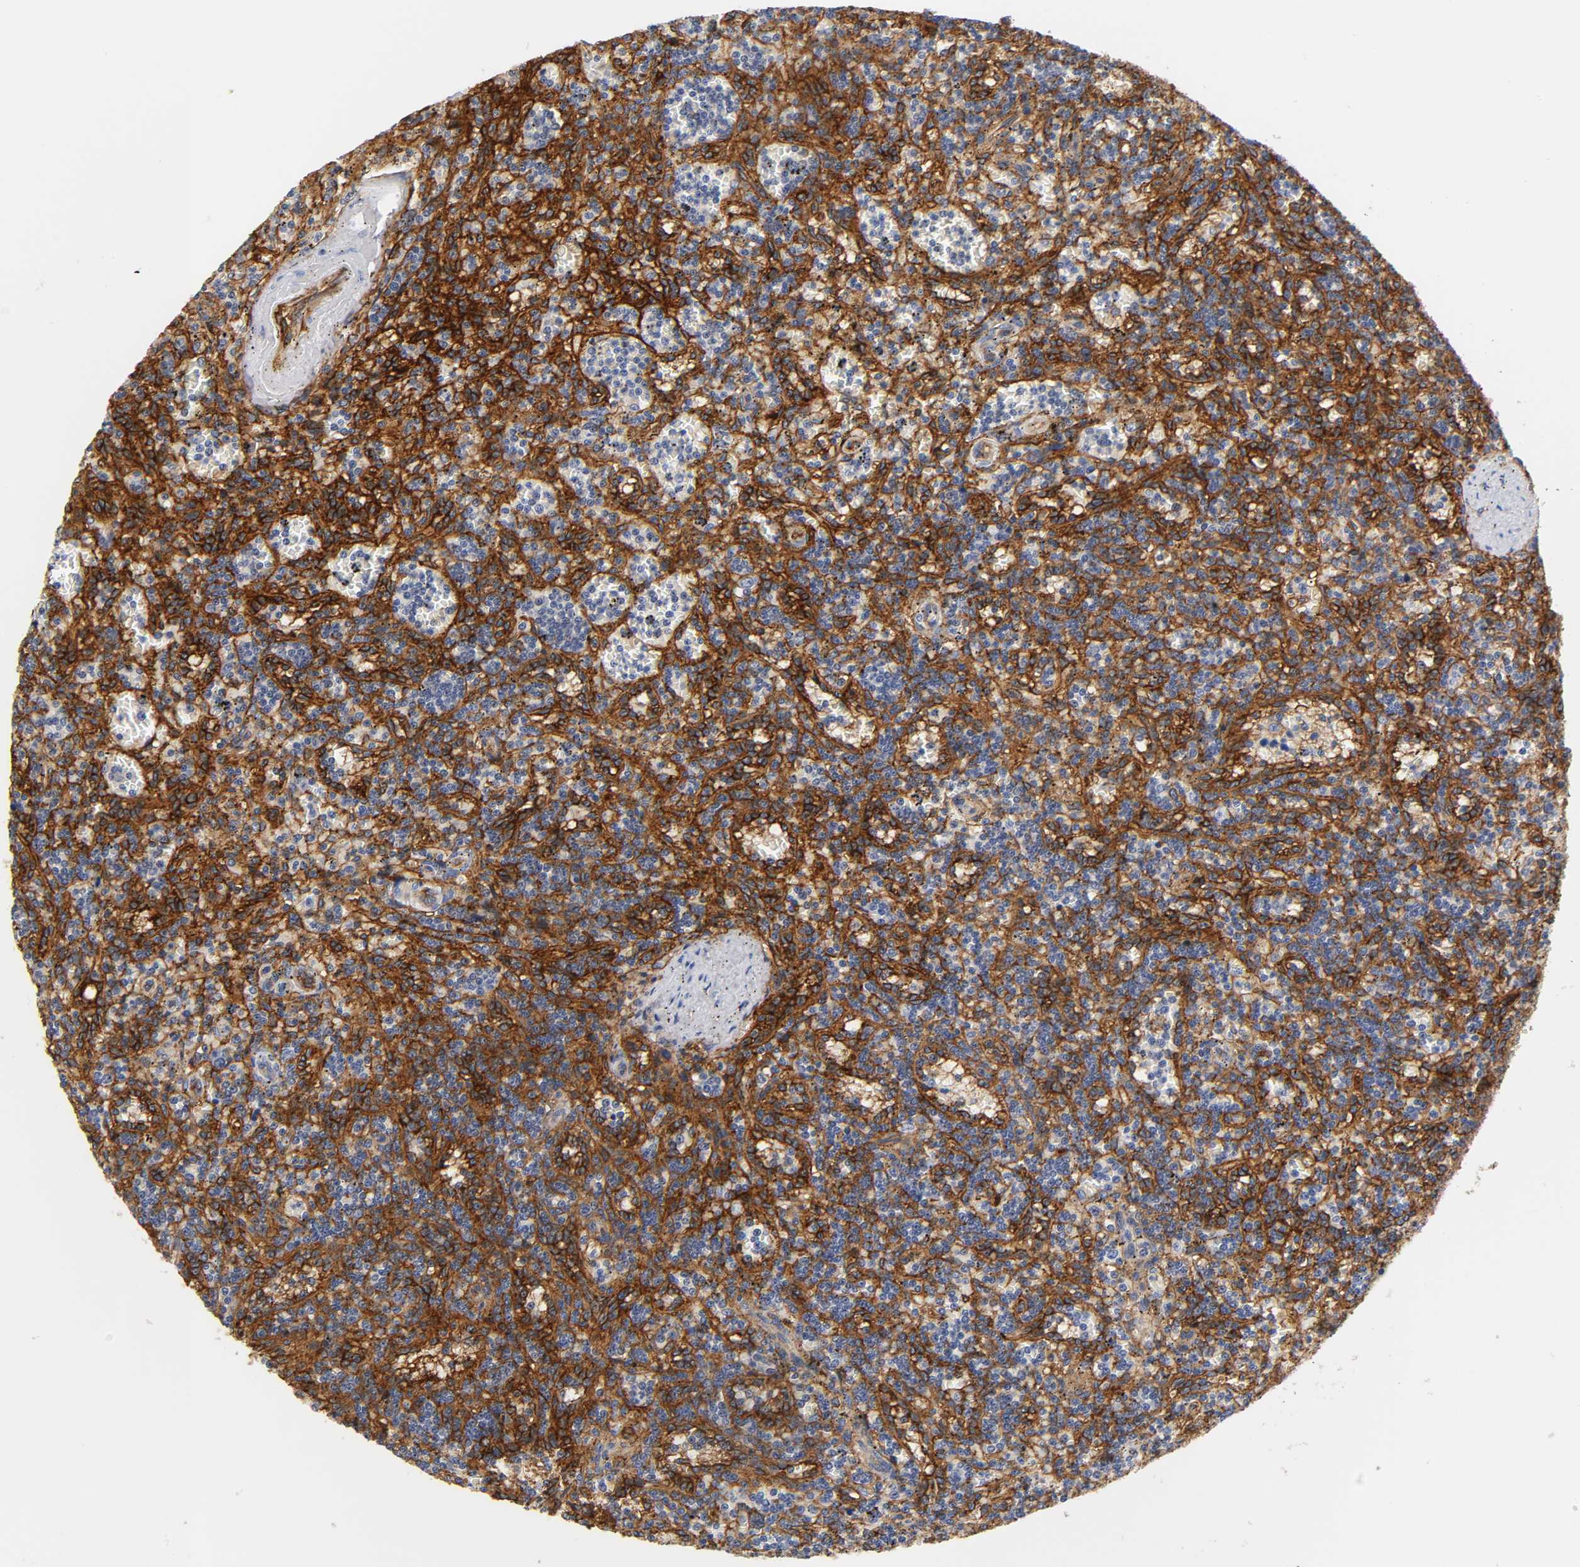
{"staining": {"intensity": "strong", "quantity": "25%-75%", "location": "cytoplasmic/membranous"}, "tissue": "lymphoma", "cell_type": "Tumor cells", "image_type": "cancer", "snomed": [{"axis": "morphology", "description": "Malignant lymphoma, non-Hodgkin's type, Low grade"}, {"axis": "topography", "description": "Spleen"}], "caption": "IHC histopathology image of neoplastic tissue: human malignant lymphoma, non-Hodgkin's type (low-grade) stained using immunohistochemistry (IHC) shows high levels of strong protein expression localized specifically in the cytoplasmic/membranous of tumor cells, appearing as a cytoplasmic/membranous brown color.", "gene": "ICAM1", "patient": {"sex": "male", "age": 73}}